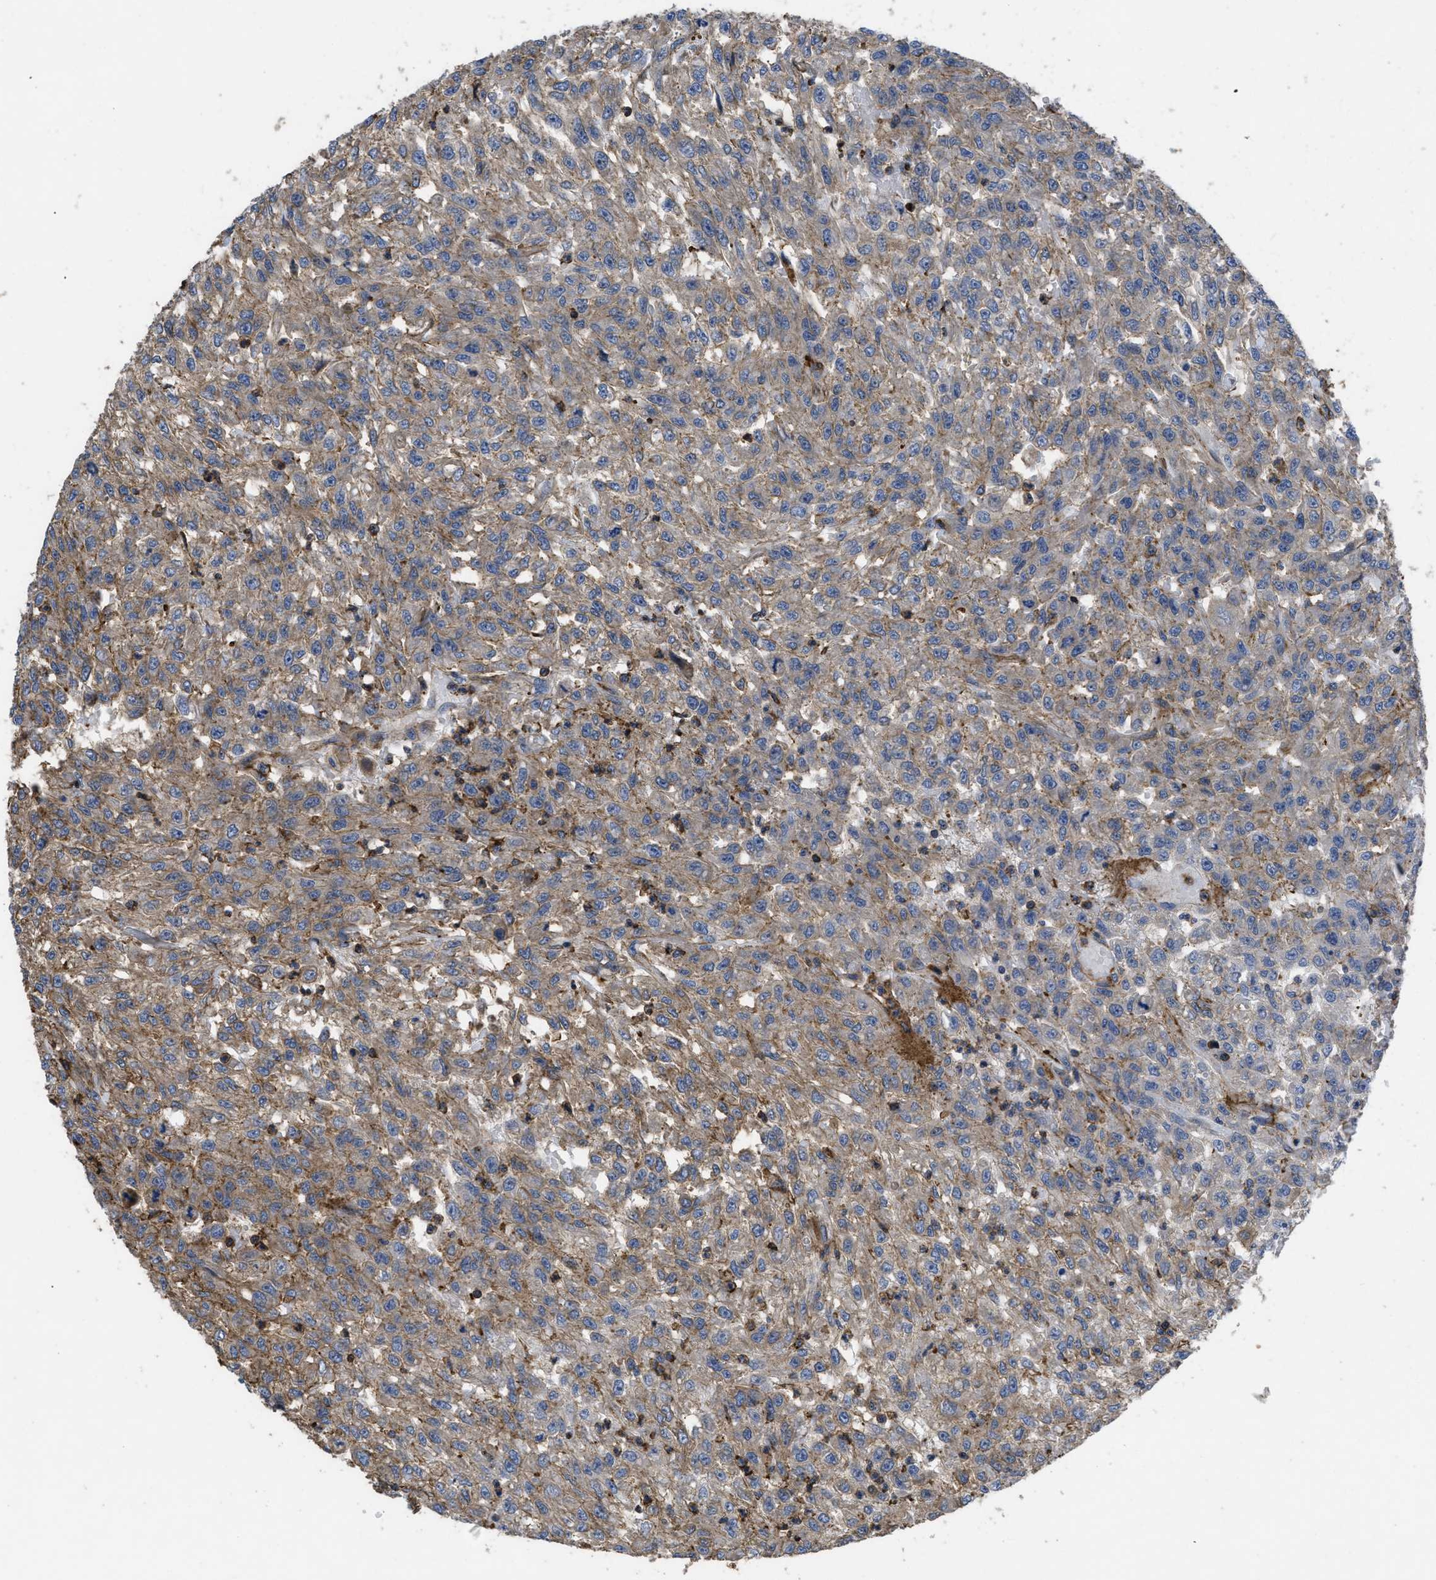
{"staining": {"intensity": "moderate", "quantity": ">75%", "location": "cytoplasmic/membranous"}, "tissue": "urothelial cancer", "cell_type": "Tumor cells", "image_type": "cancer", "snomed": [{"axis": "morphology", "description": "Urothelial carcinoma, High grade"}, {"axis": "topography", "description": "Urinary bladder"}], "caption": "IHC of urothelial carcinoma (high-grade) shows medium levels of moderate cytoplasmic/membranous expression in approximately >75% of tumor cells.", "gene": "SCUBE2", "patient": {"sex": "male", "age": 46}}